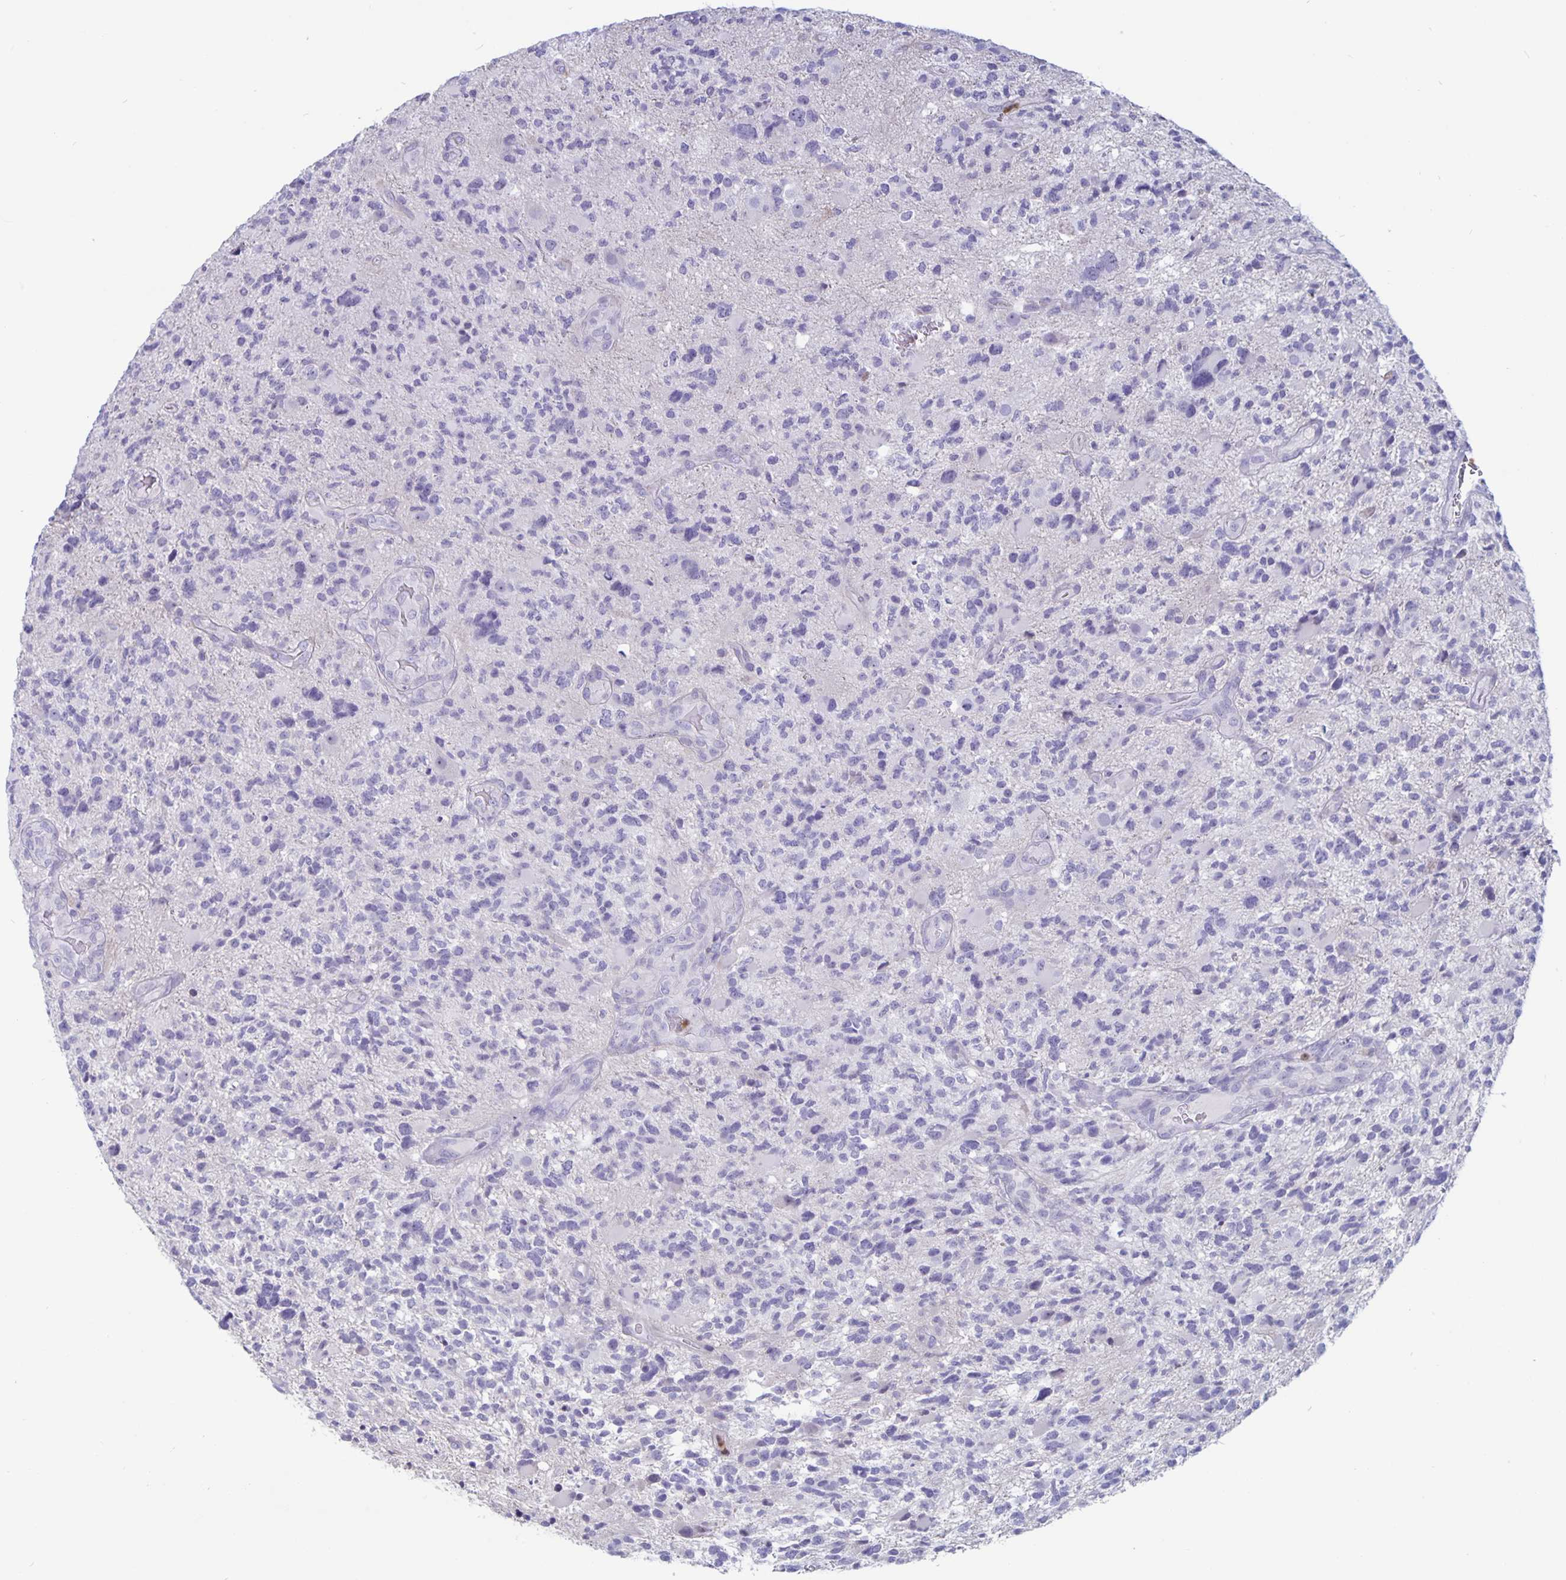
{"staining": {"intensity": "negative", "quantity": "none", "location": "none"}, "tissue": "glioma", "cell_type": "Tumor cells", "image_type": "cancer", "snomed": [{"axis": "morphology", "description": "Glioma, malignant, High grade"}, {"axis": "topography", "description": "Brain"}], "caption": "High power microscopy photomicrograph of an immunohistochemistry (IHC) image of glioma, revealing no significant expression in tumor cells.", "gene": "PLCB3", "patient": {"sex": "female", "age": 71}}